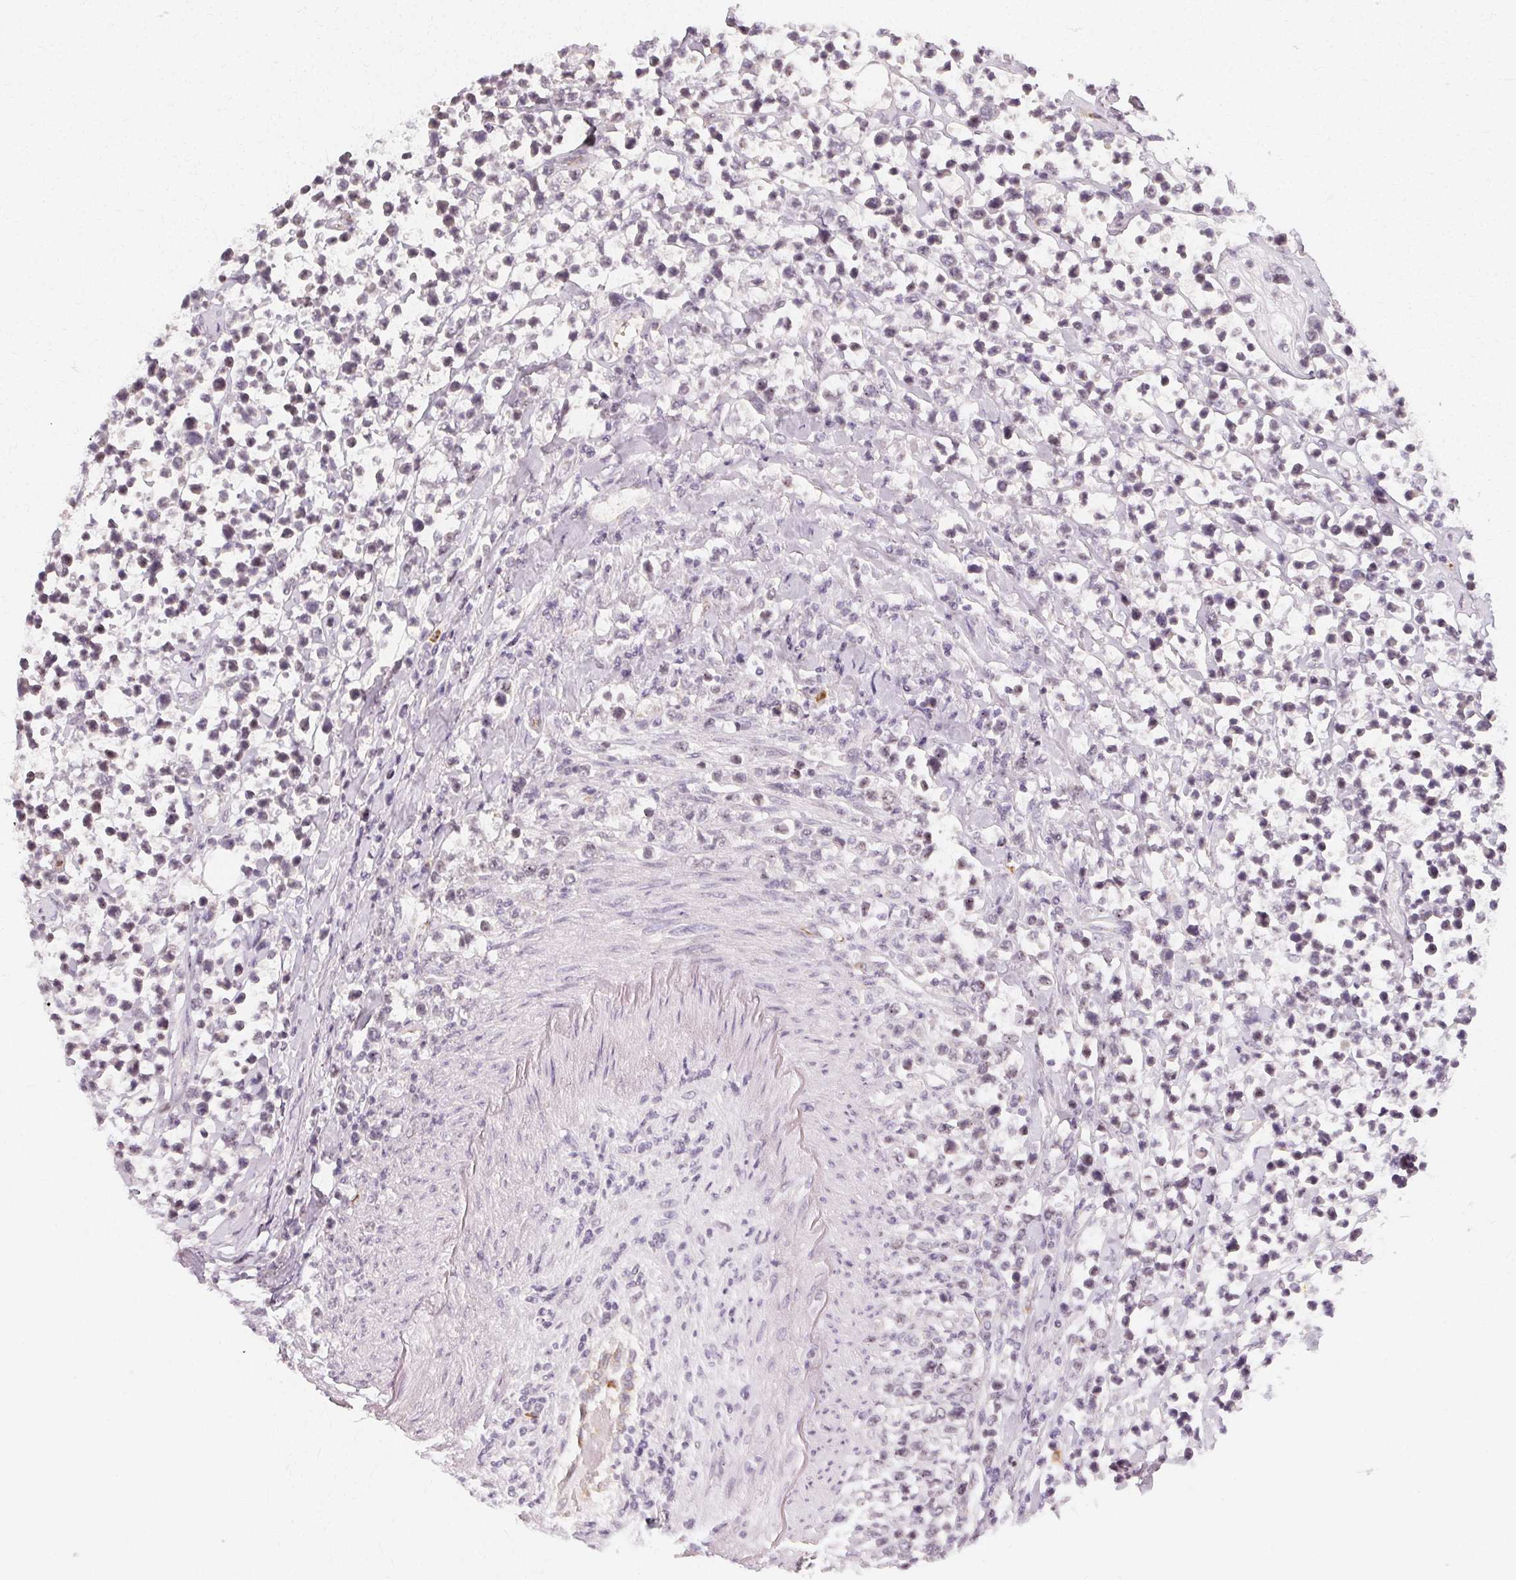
{"staining": {"intensity": "negative", "quantity": "none", "location": "none"}, "tissue": "lymphoma", "cell_type": "Tumor cells", "image_type": "cancer", "snomed": [{"axis": "morphology", "description": "Malignant lymphoma, non-Hodgkin's type, High grade"}, {"axis": "topography", "description": "Soft tissue"}], "caption": "Tumor cells are negative for protein expression in human high-grade malignant lymphoma, non-Hodgkin's type.", "gene": "CLCNKB", "patient": {"sex": "female", "age": 56}}